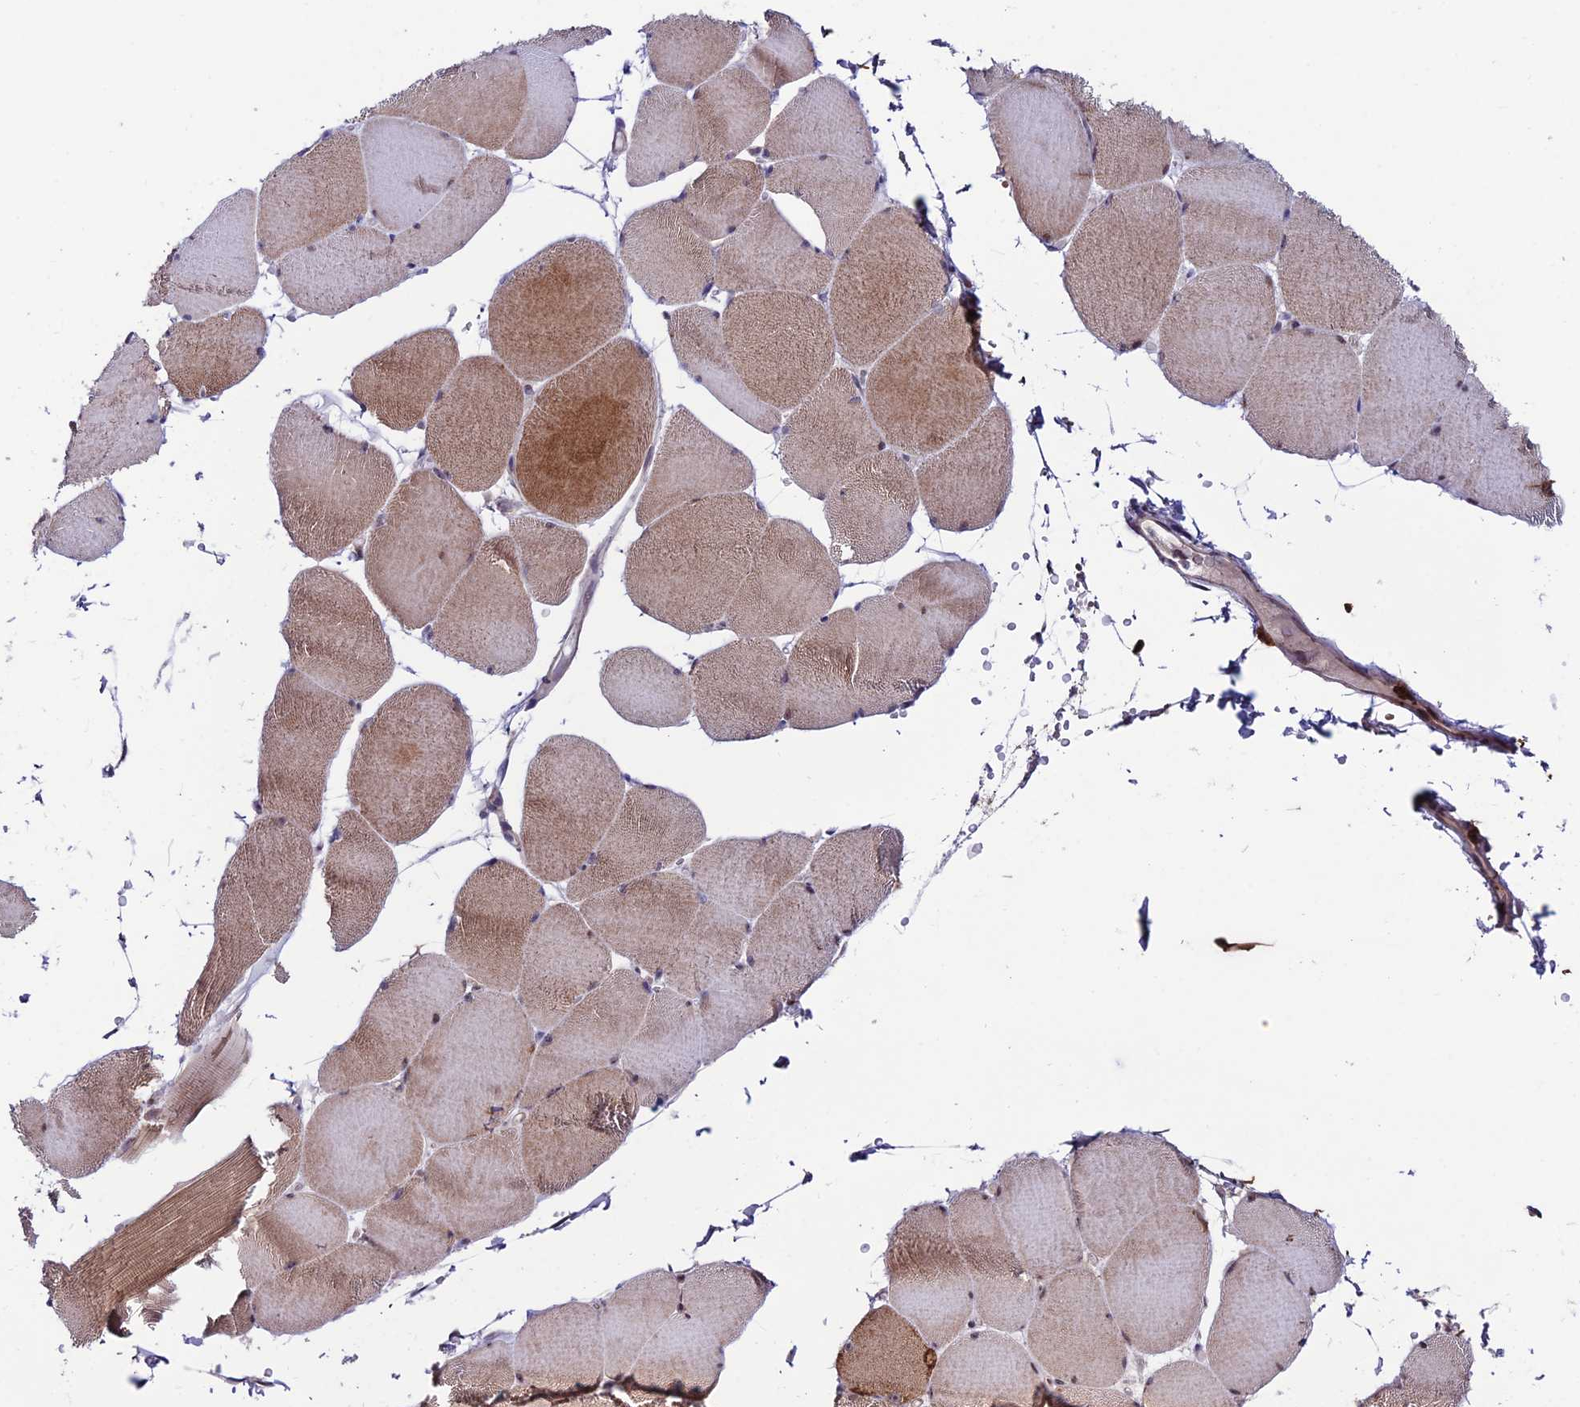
{"staining": {"intensity": "moderate", "quantity": ">75%", "location": "cytoplasmic/membranous,nuclear"}, "tissue": "skeletal muscle", "cell_type": "Myocytes", "image_type": "normal", "snomed": [{"axis": "morphology", "description": "Normal tissue, NOS"}, {"axis": "topography", "description": "Skeletal muscle"}, {"axis": "topography", "description": "Head-Neck"}], "caption": "Immunohistochemistry micrograph of normal human skeletal muscle stained for a protein (brown), which exhibits medium levels of moderate cytoplasmic/membranous,nuclear positivity in about >75% of myocytes.", "gene": "COL6A6", "patient": {"sex": "male", "age": 66}}